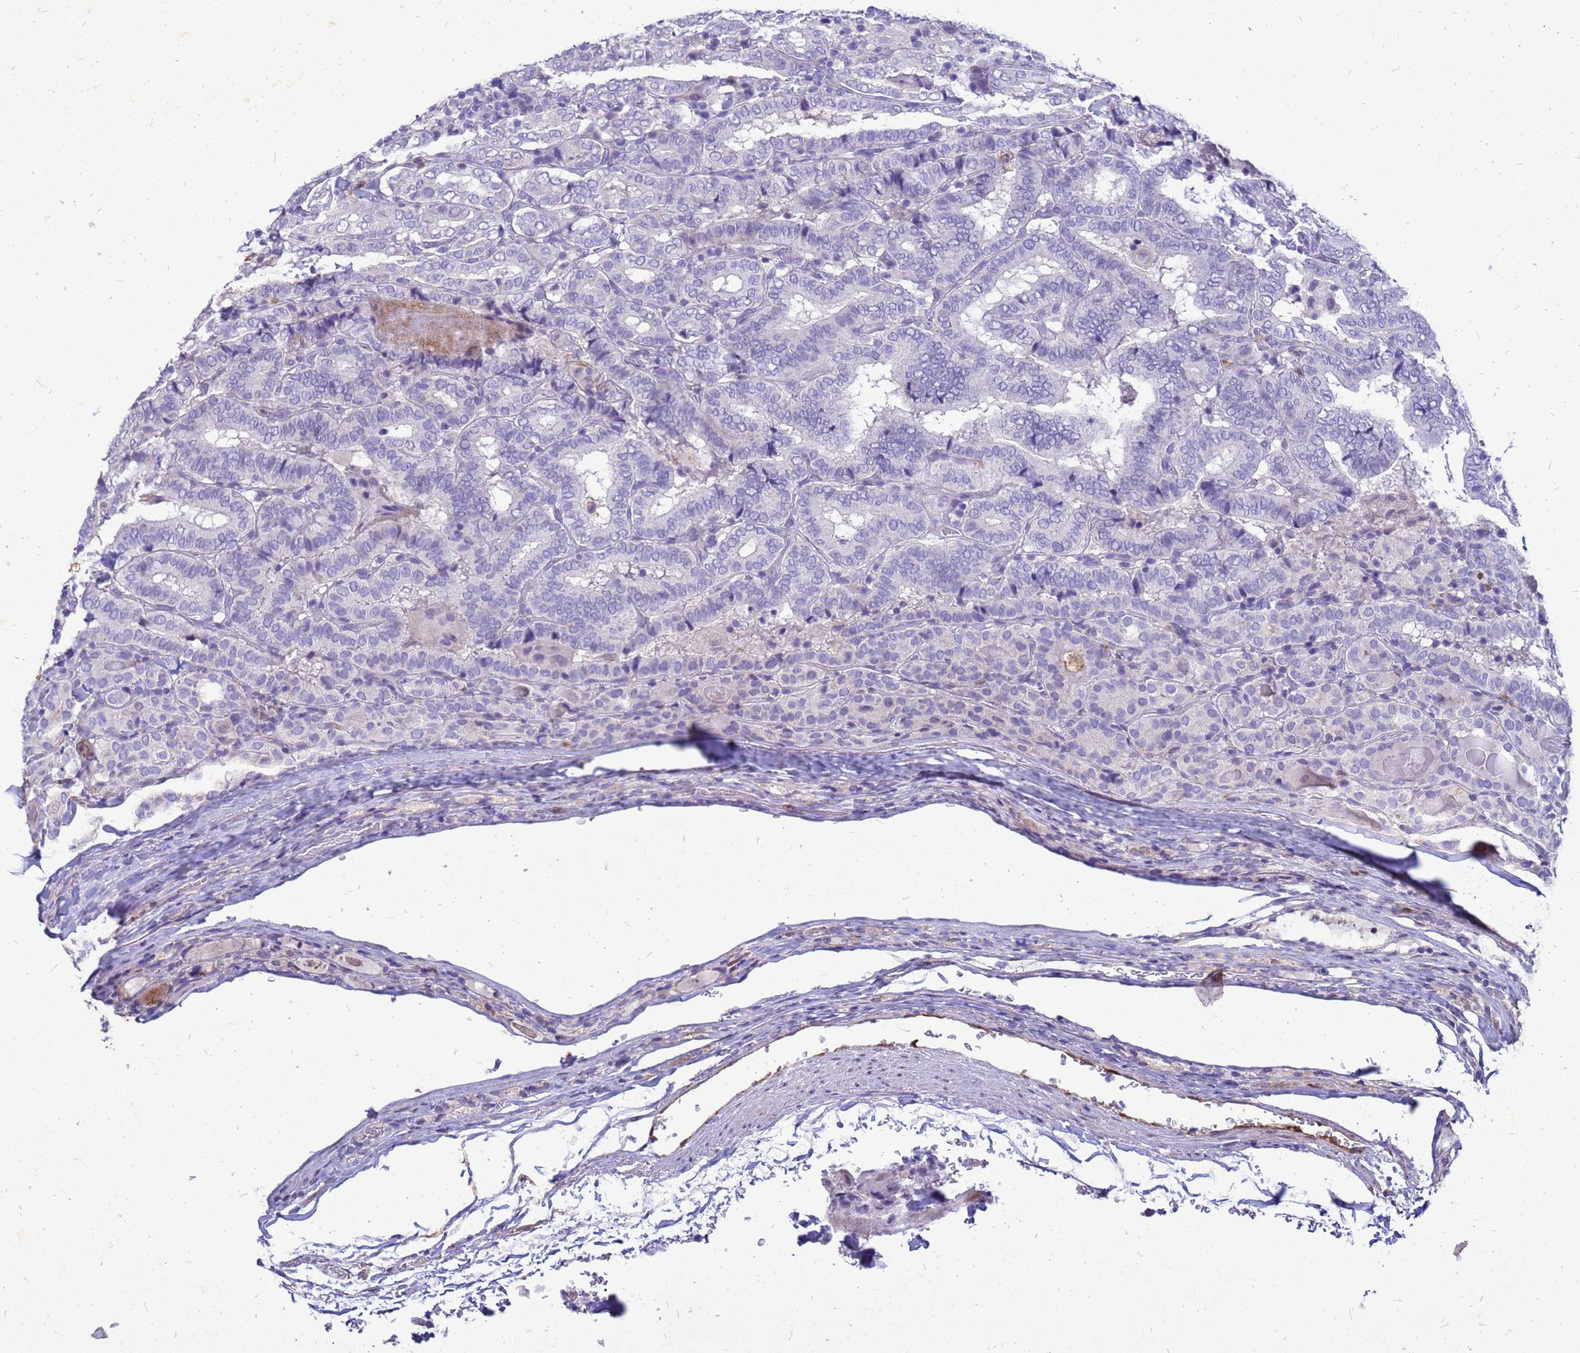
{"staining": {"intensity": "negative", "quantity": "none", "location": "none"}, "tissue": "thyroid cancer", "cell_type": "Tumor cells", "image_type": "cancer", "snomed": [{"axis": "morphology", "description": "Papillary adenocarcinoma, NOS"}, {"axis": "topography", "description": "Thyroid gland"}], "caption": "Tumor cells are negative for brown protein staining in thyroid cancer.", "gene": "AKR1C1", "patient": {"sex": "female", "age": 72}}